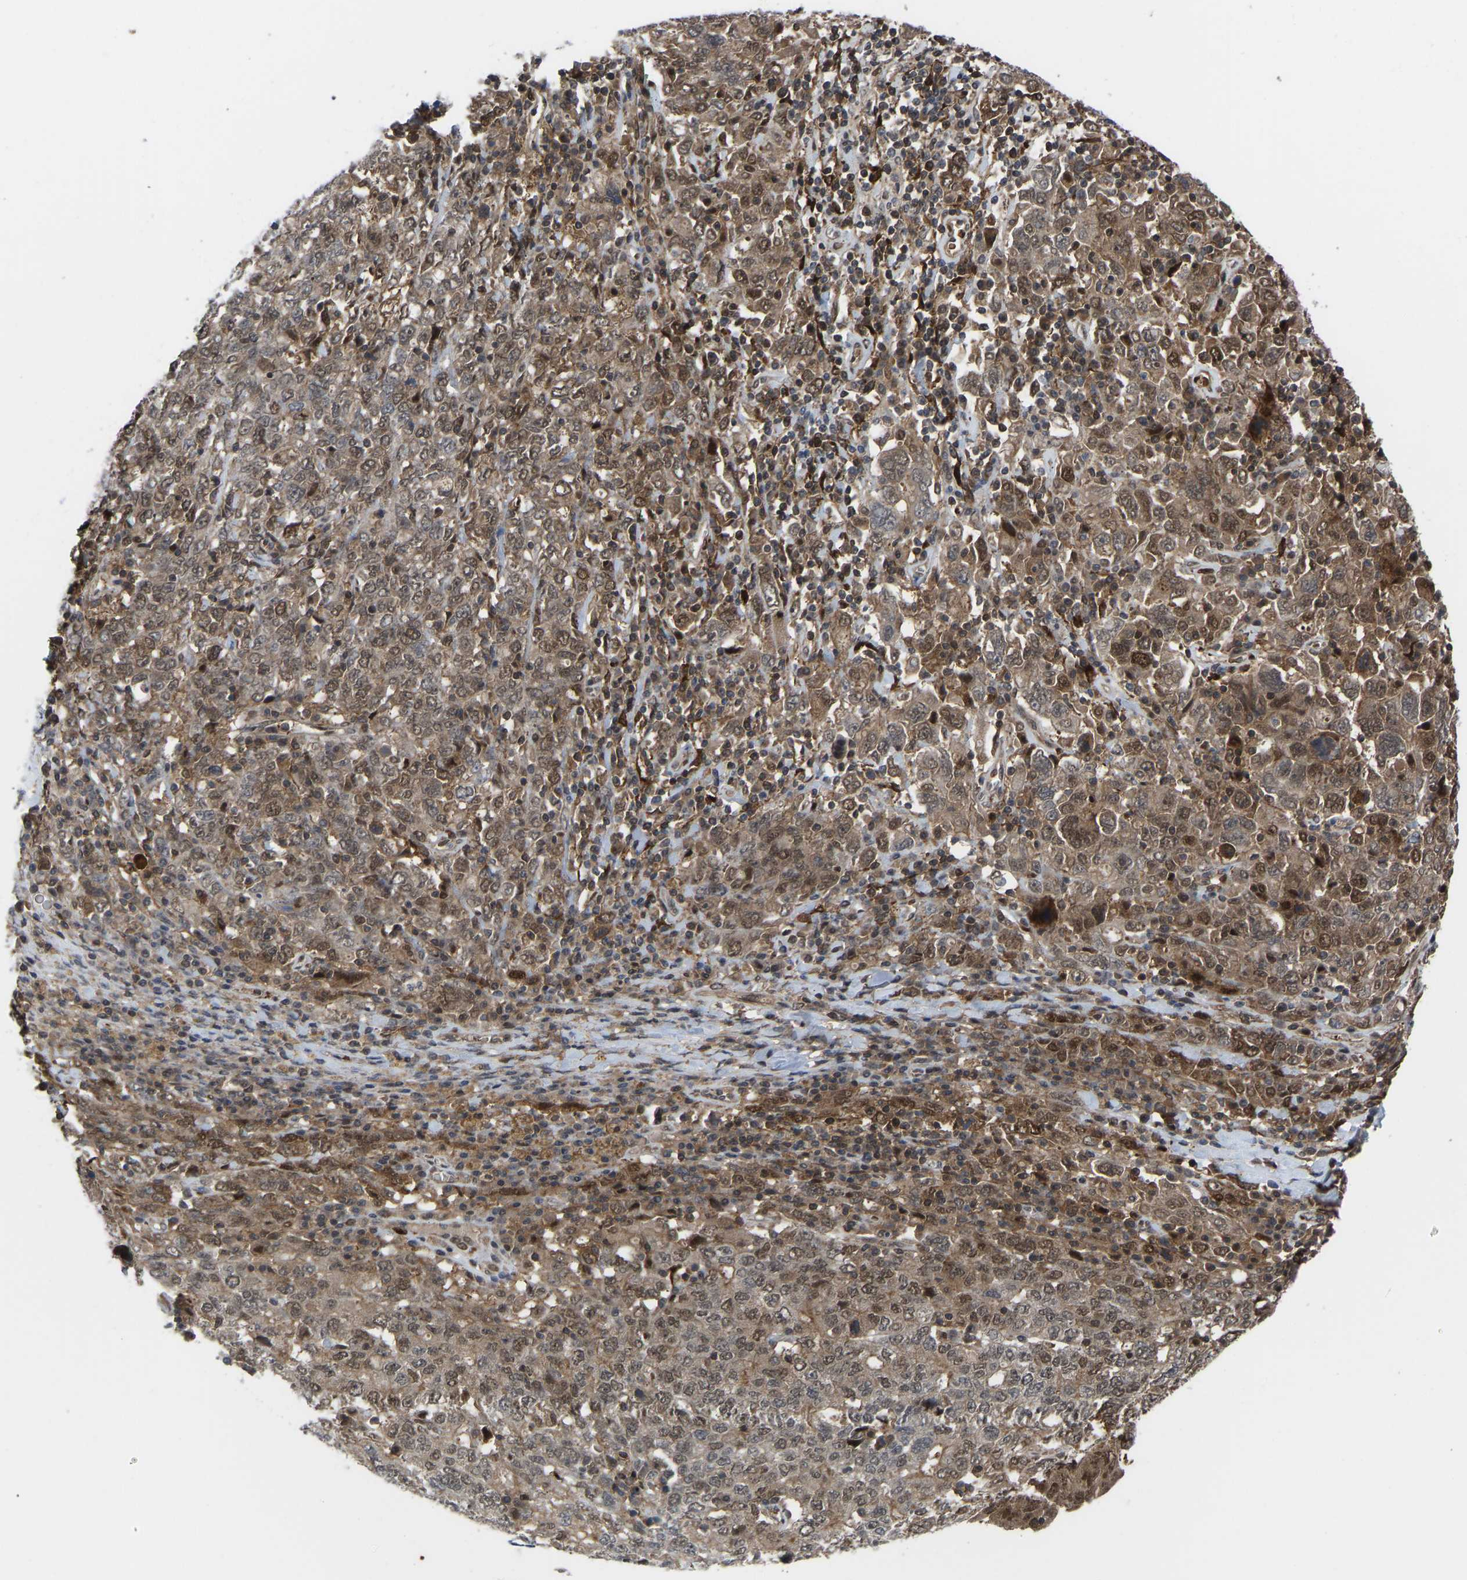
{"staining": {"intensity": "moderate", "quantity": ">75%", "location": "cytoplasmic/membranous,nuclear"}, "tissue": "ovarian cancer", "cell_type": "Tumor cells", "image_type": "cancer", "snomed": [{"axis": "morphology", "description": "Carcinoma, endometroid"}, {"axis": "topography", "description": "Ovary"}], "caption": "Immunohistochemical staining of ovarian cancer shows medium levels of moderate cytoplasmic/membranous and nuclear protein positivity in about >75% of tumor cells.", "gene": "CYP7B1", "patient": {"sex": "female", "age": 62}}